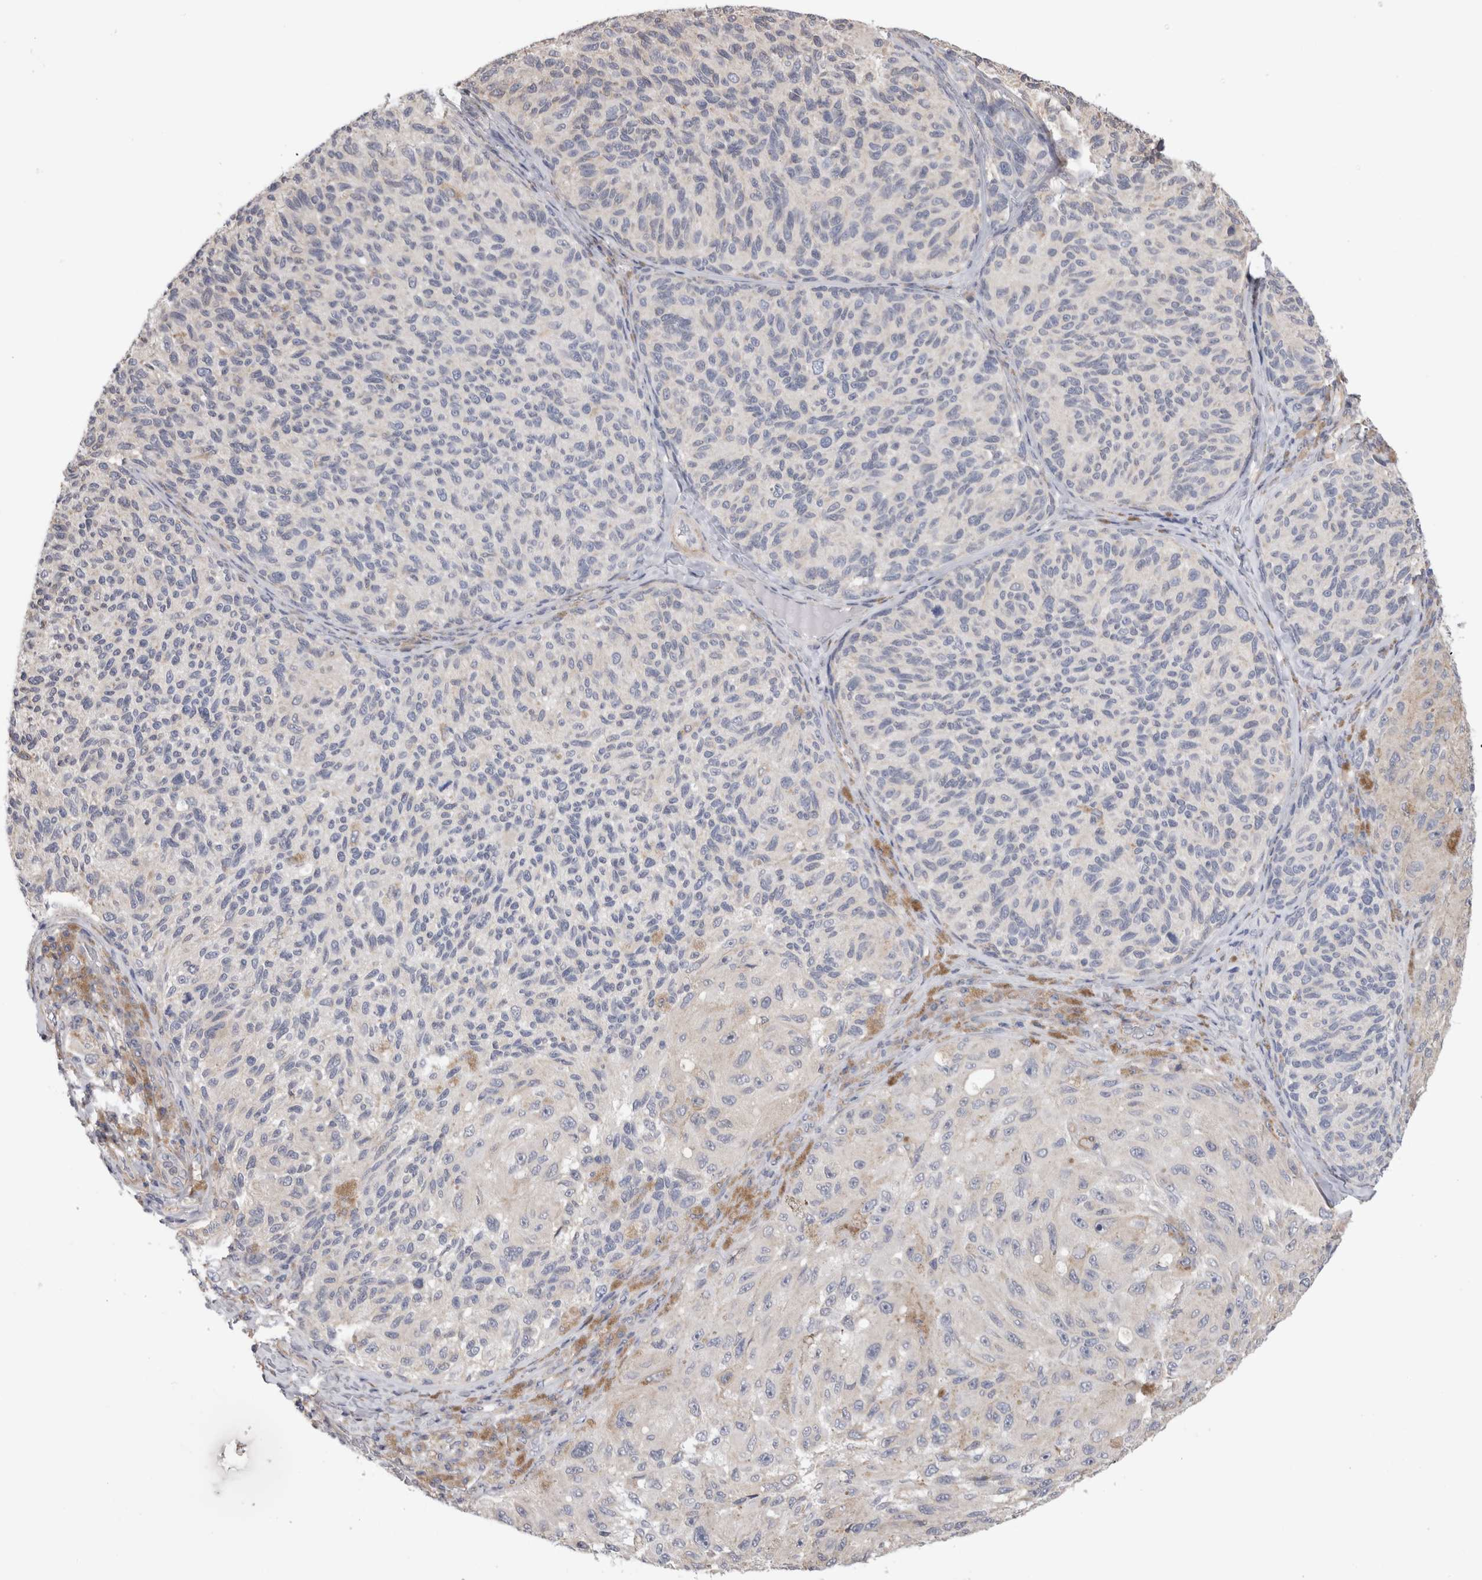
{"staining": {"intensity": "negative", "quantity": "none", "location": "none"}, "tissue": "melanoma", "cell_type": "Tumor cells", "image_type": "cancer", "snomed": [{"axis": "morphology", "description": "Malignant melanoma, NOS"}, {"axis": "topography", "description": "Skin"}], "caption": "Immunohistochemistry (IHC) image of neoplastic tissue: human malignant melanoma stained with DAB reveals no significant protein expression in tumor cells.", "gene": "SMAP2", "patient": {"sex": "female", "age": 73}}